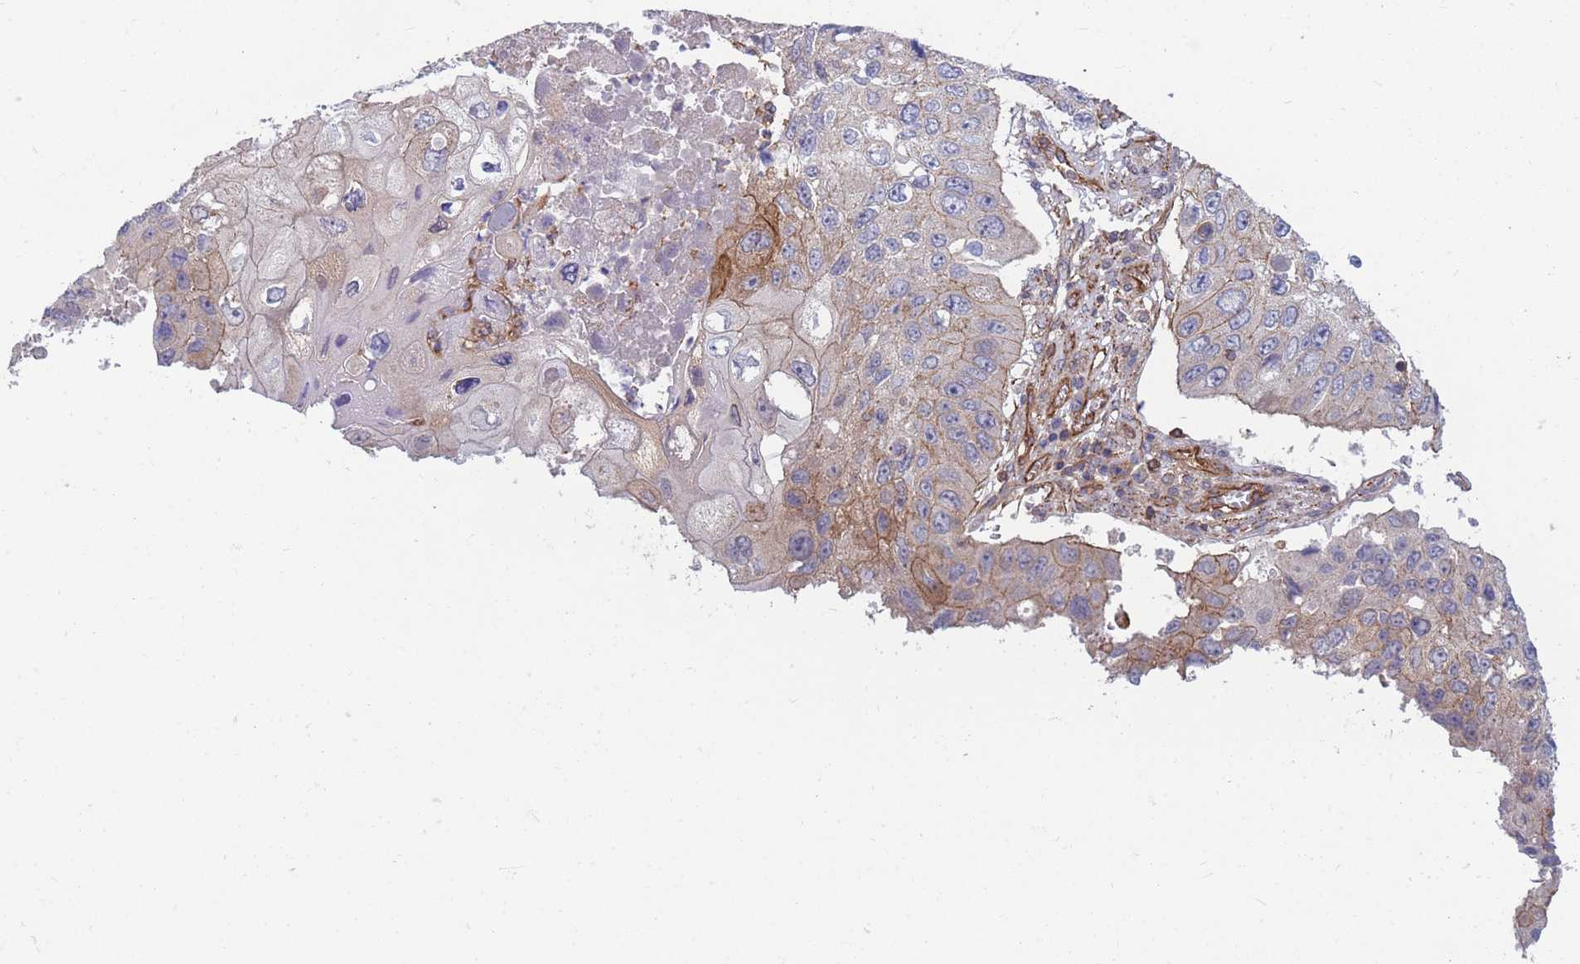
{"staining": {"intensity": "moderate", "quantity": "<25%", "location": "cytoplasmic/membranous"}, "tissue": "lung cancer", "cell_type": "Tumor cells", "image_type": "cancer", "snomed": [{"axis": "morphology", "description": "Squamous cell carcinoma, NOS"}, {"axis": "topography", "description": "Lung"}], "caption": "Lung cancer (squamous cell carcinoma) tissue displays moderate cytoplasmic/membranous expression in about <25% of tumor cells", "gene": "GGA1", "patient": {"sex": "male", "age": 61}}